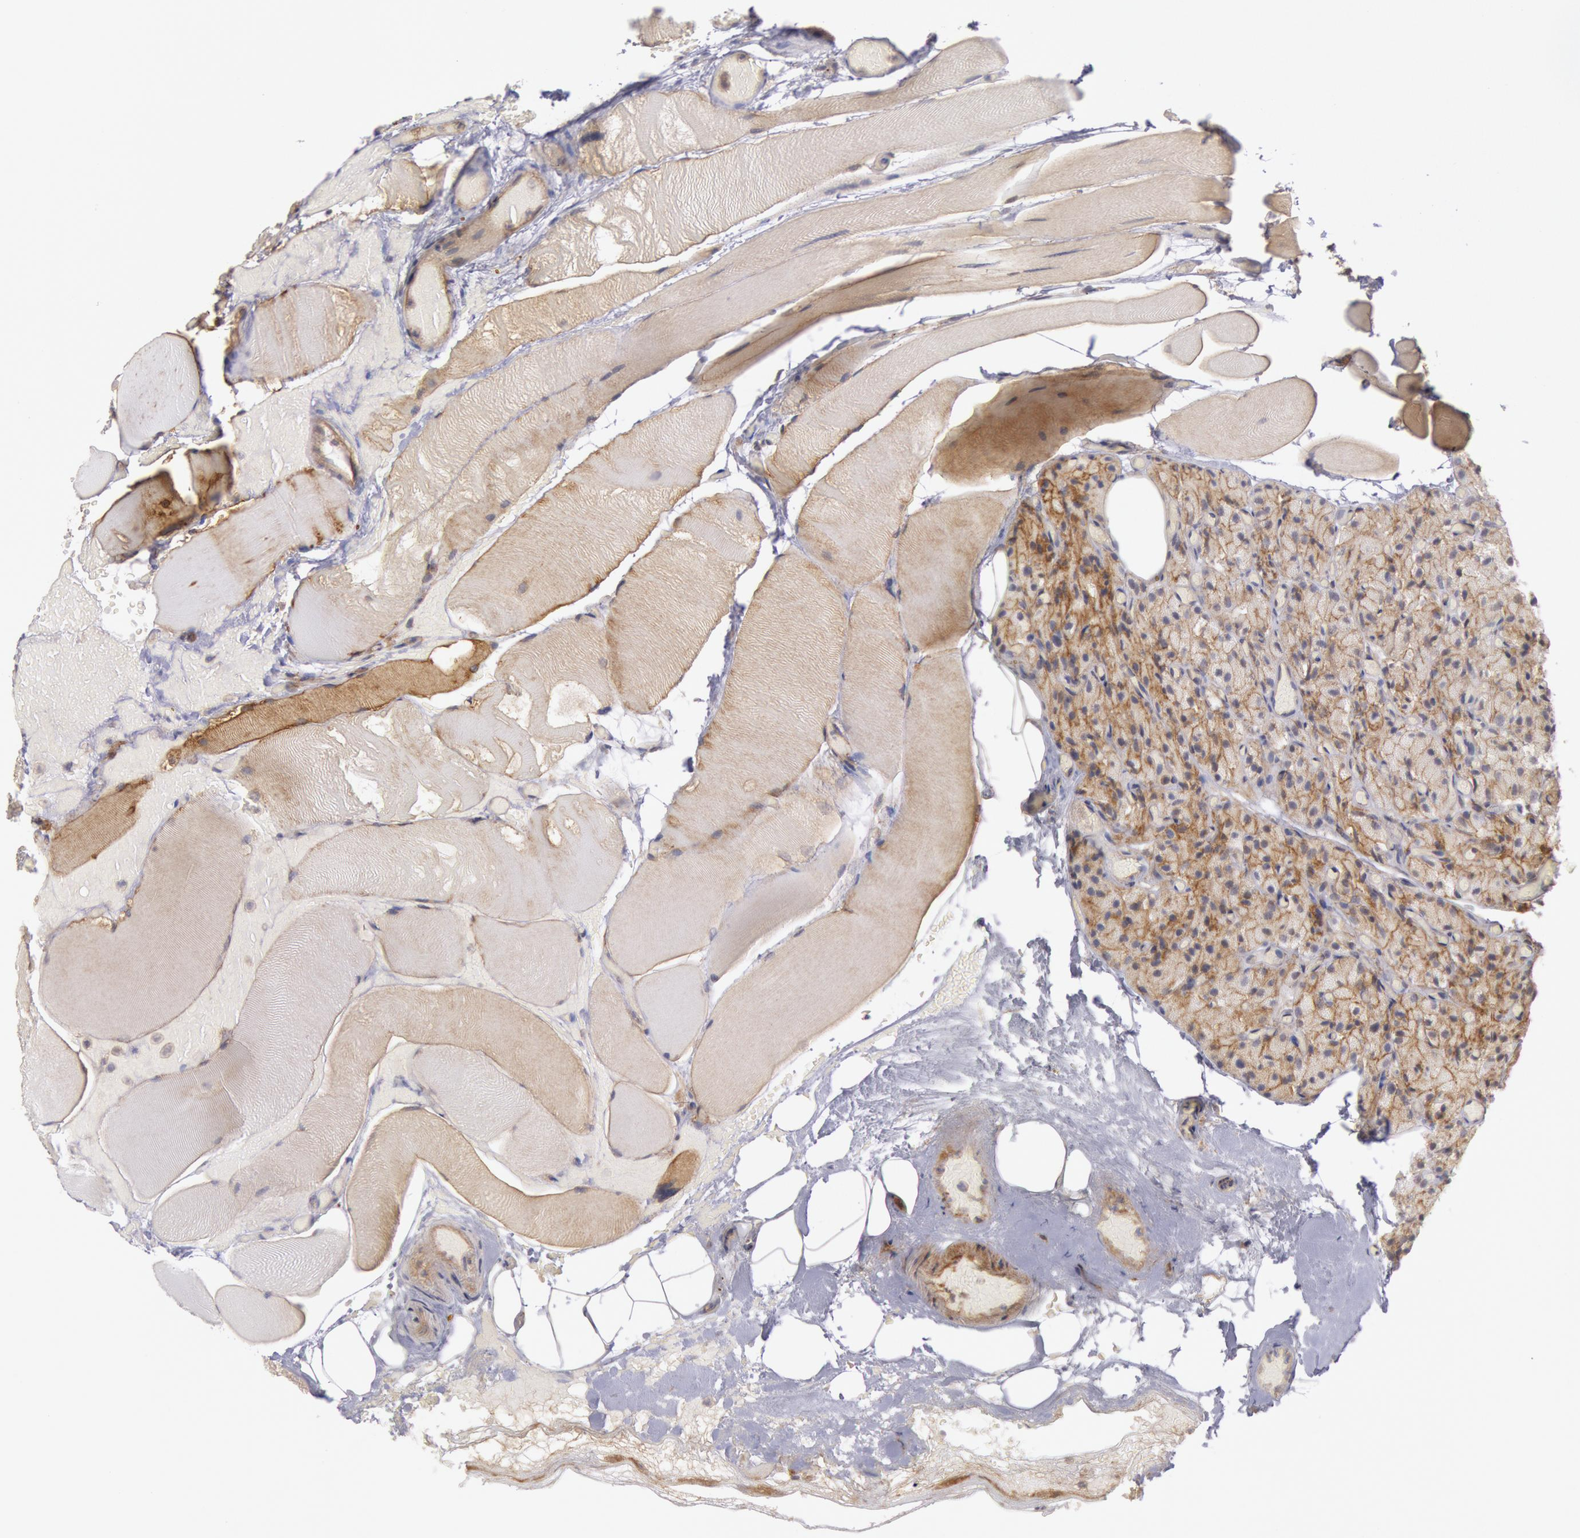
{"staining": {"intensity": "weak", "quantity": "25%-75%", "location": "cytoplasmic/membranous"}, "tissue": "parathyroid gland", "cell_type": "Glandular cells", "image_type": "normal", "snomed": [{"axis": "morphology", "description": "Normal tissue, NOS"}, {"axis": "topography", "description": "Skeletal muscle"}, {"axis": "topography", "description": "Parathyroid gland"}], "caption": "There is low levels of weak cytoplasmic/membranous positivity in glandular cells of normal parathyroid gland, as demonstrated by immunohistochemical staining (brown color).", "gene": "STX4", "patient": {"sex": "female", "age": 37}}